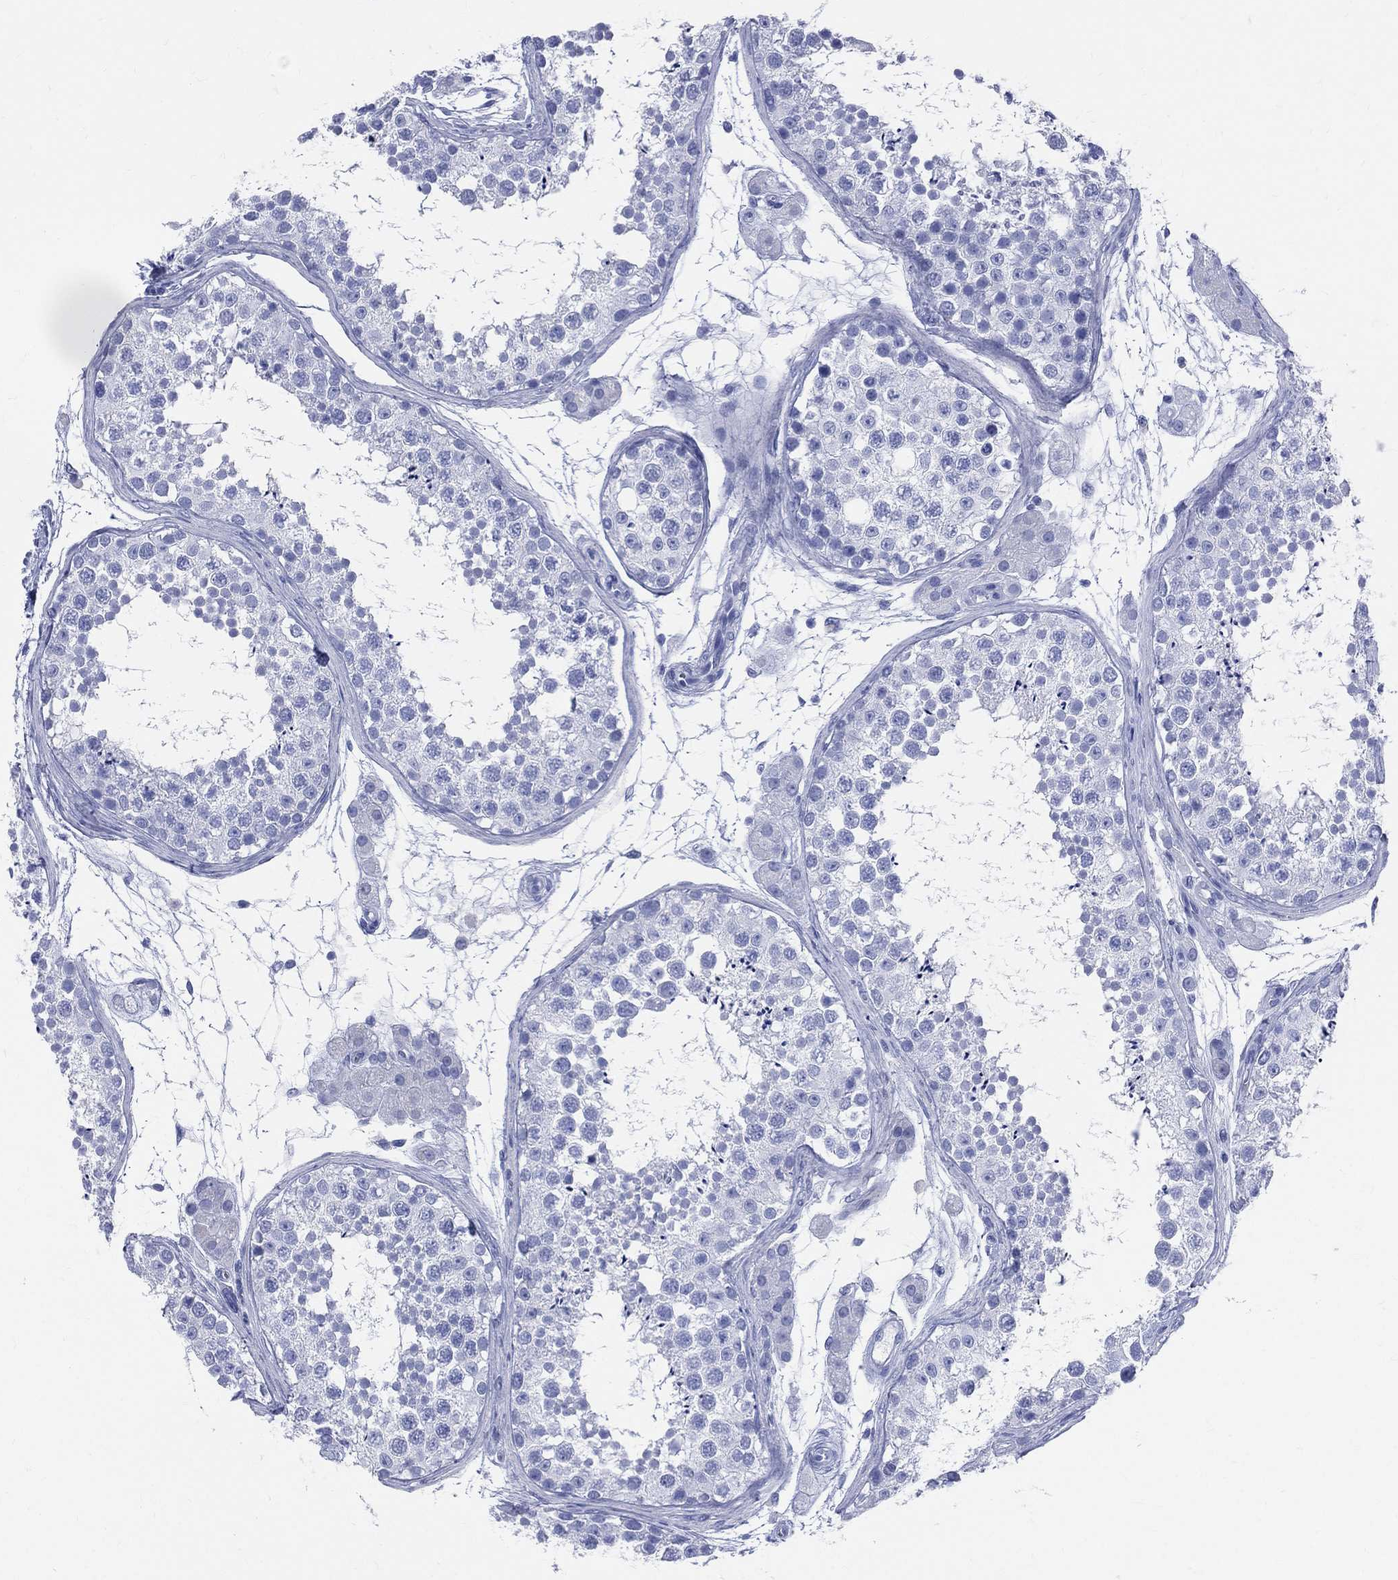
{"staining": {"intensity": "negative", "quantity": "none", "location": "none"}, "tissue": "testis", "cell_type": "Cells in seminiferous ducts", "image_type": "normal", "snomed": [{"axis": "morphology", "description": "Normal tissue, NOS"}, {"axis": "topography", "description": "Testis"}], "caption": "The micrograph exhibits no staining of cells in seminiferous ducts in unremarkable testis.", "gene": "SYP", "patient": {"sex": "male", "age": 41}}